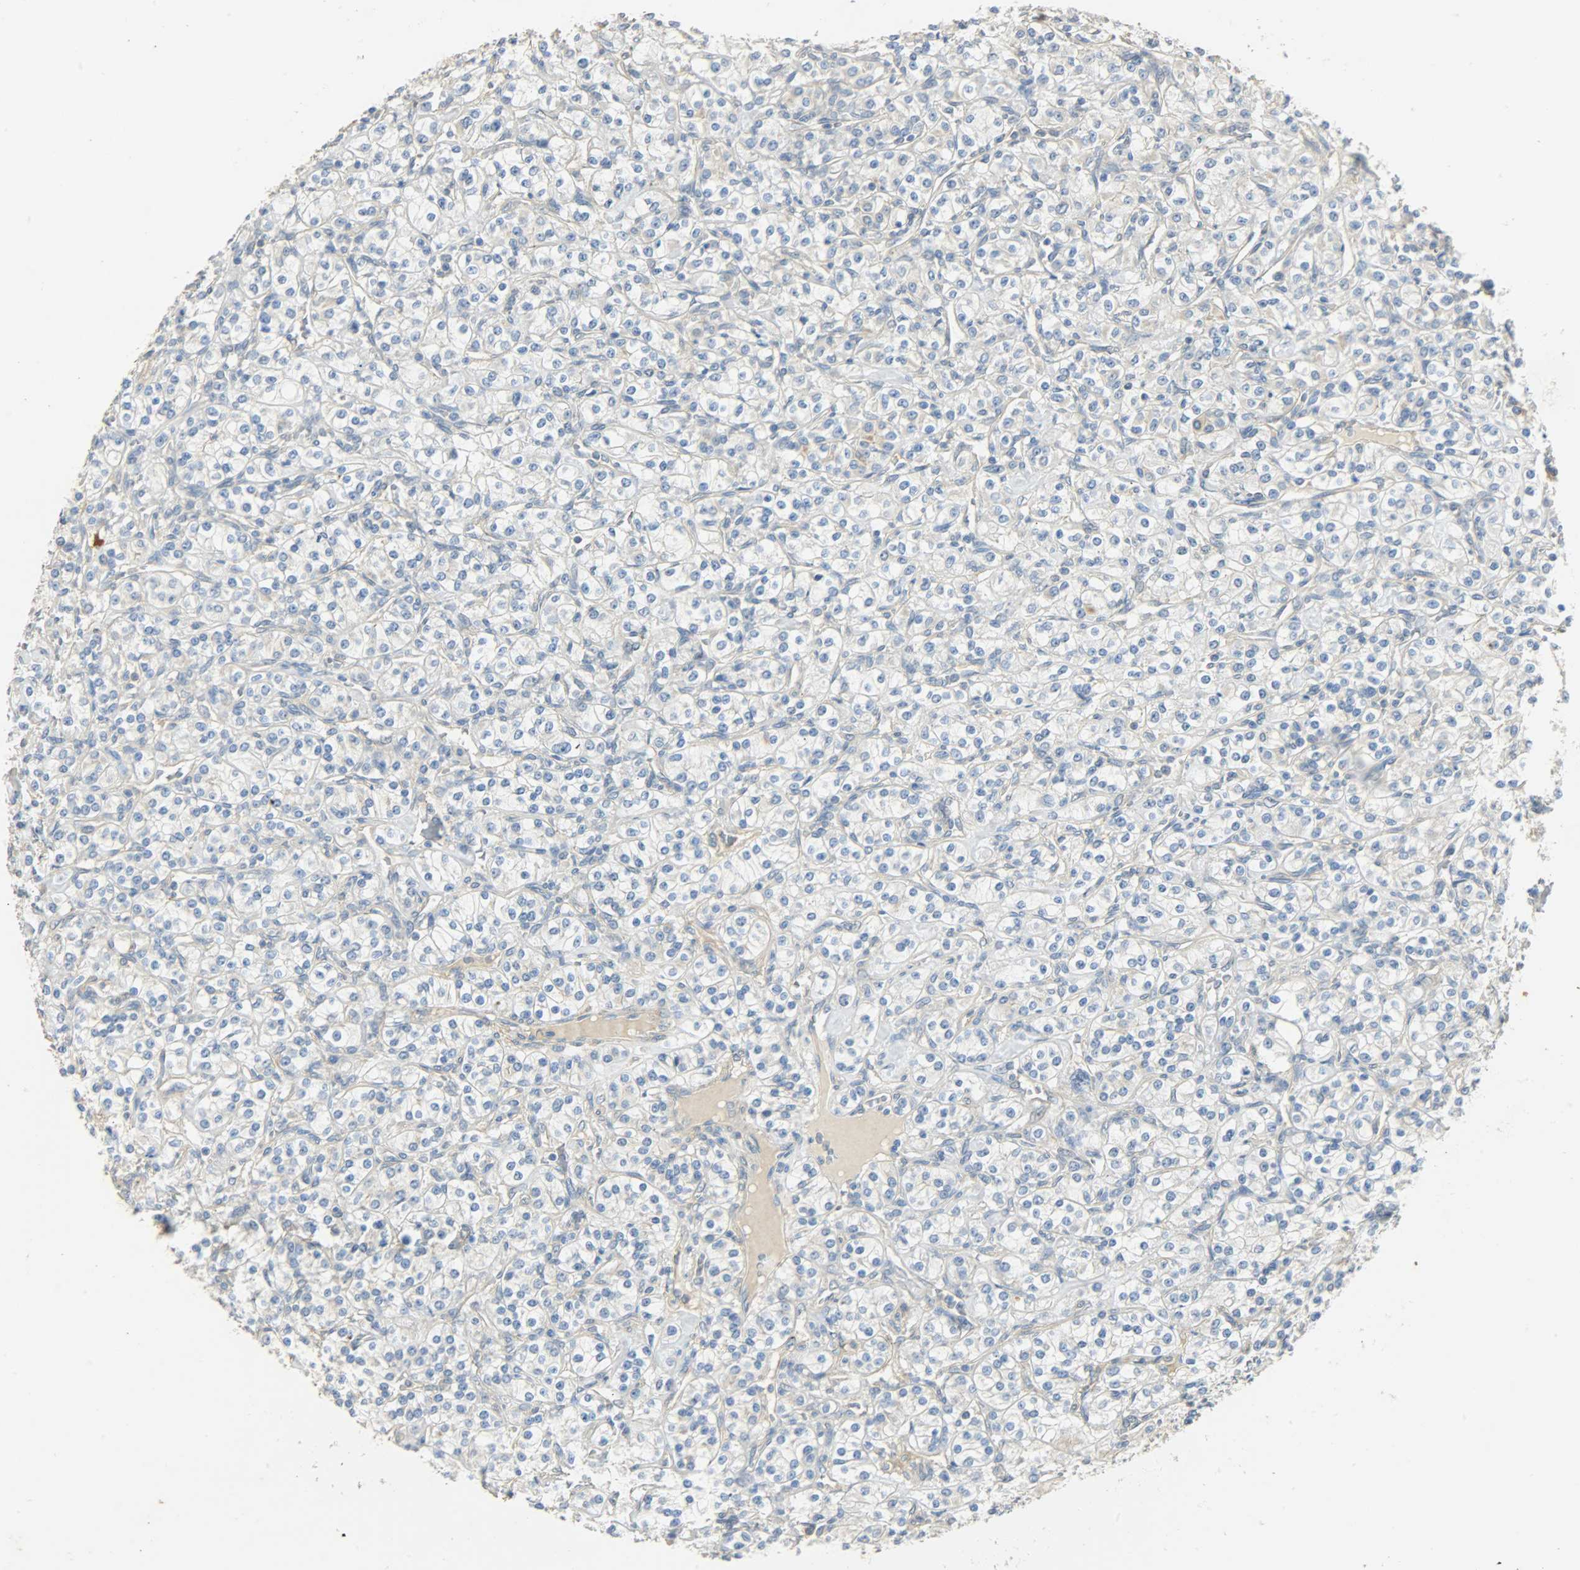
{"staining": {"intensity": "negative", "quantity": "none", "location": "none"}, "tissue": "renal cancer", "cell_type": "Tumor cells", "image_type": "cancer", "snomed": [{"axis": "morphology", "description": "Adenocarcinoma, NOS"}, {"axis": "topography", "description": "Kidney"}], "caption": "An image of human adenocarcinoma (renal) is negative for staining in tumor cells.", "gene": "USP13", "patient": {"sex": "male", "age": 77}}